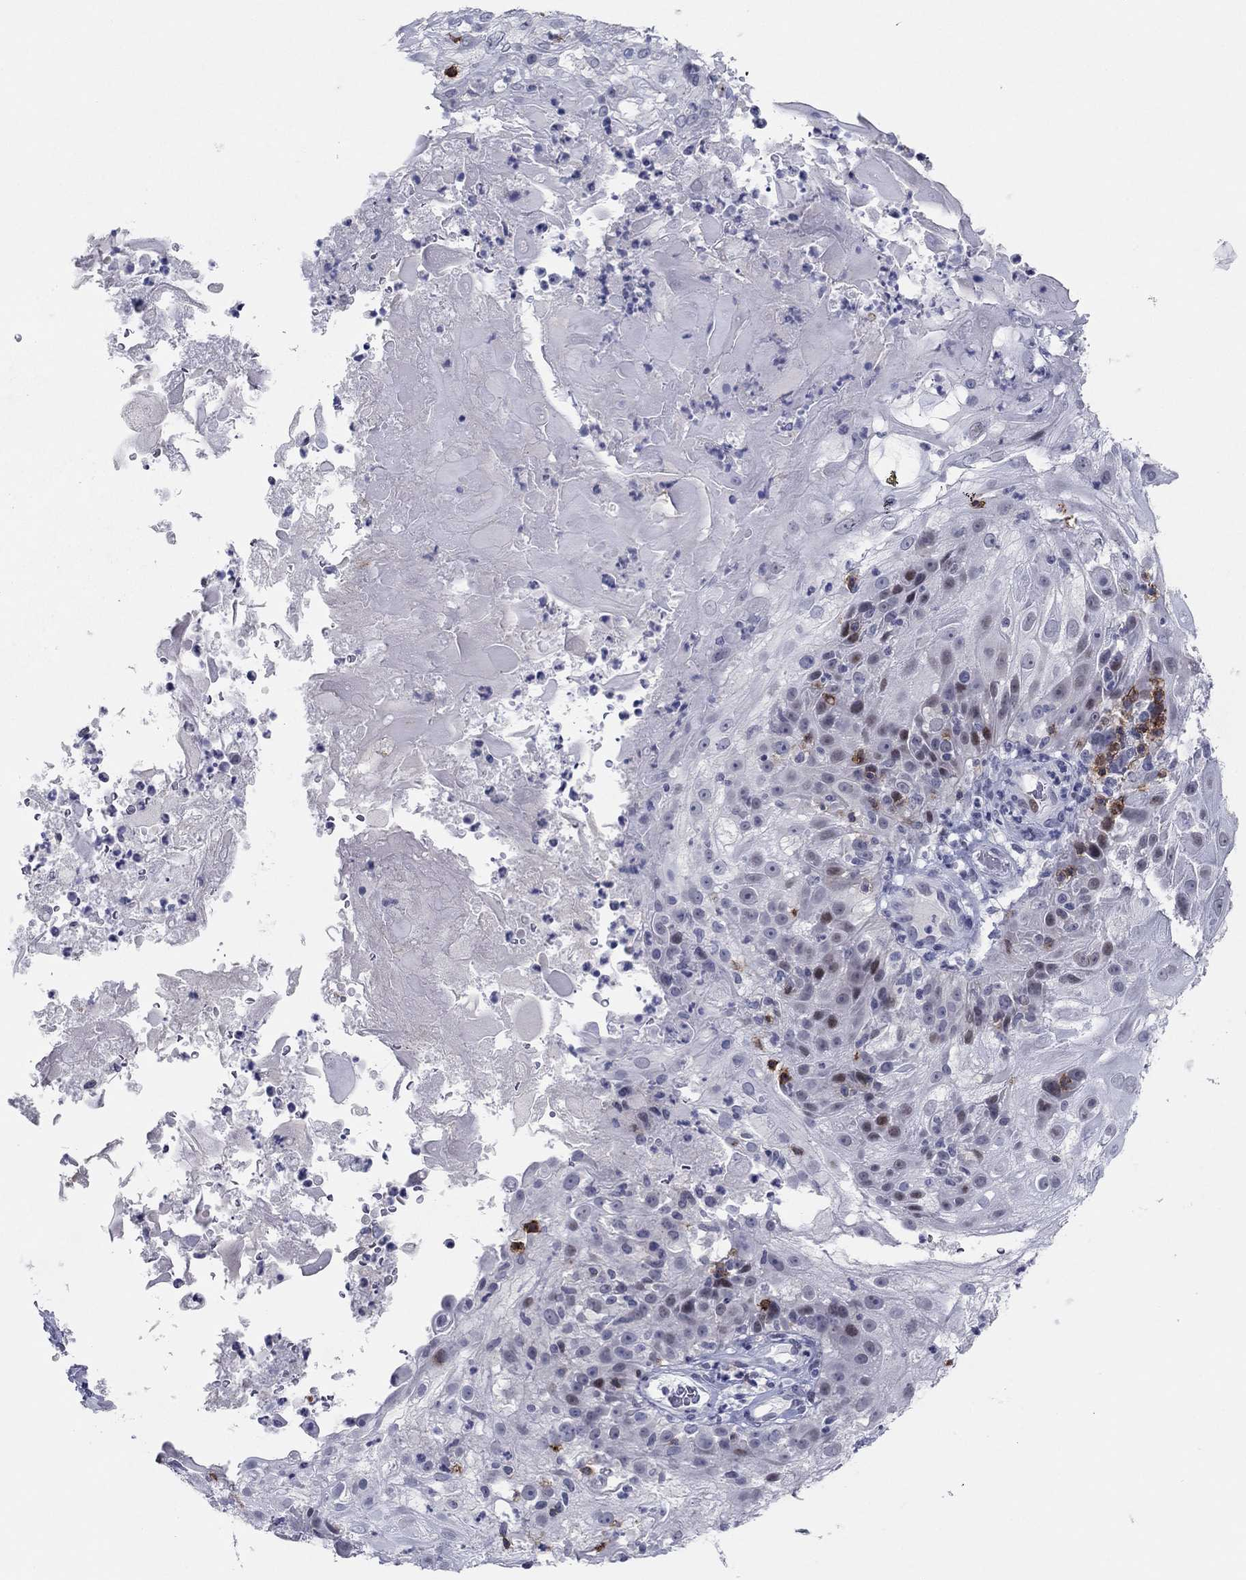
{"staining": {"intensity": "negative", "quantity": "none", "location": "none"}, "tissue": "skin cancer", "cell_type": "Tumor cells", "image_type": "cancer", "snomed": [{"axis": "morphology", "description": "Normal tissue, NOS"}, {"axis": "morphology", "description": "Squamous cell carcinoma, NOS"}, {"axis": "topography", "description": "Skin"}], "caption": "The immunohistochemistry (IHC) image has no significant positivity in tumor cells of skin squamous cell carcinoma tissue. The staining was performed using DAB to visualize the protein expression in brown, while the nuclei were stained in blue with hematoxylin (Magnification: 20x).", "gene": "ITGAE", "patient": {"sex": "female", "age": 83}}